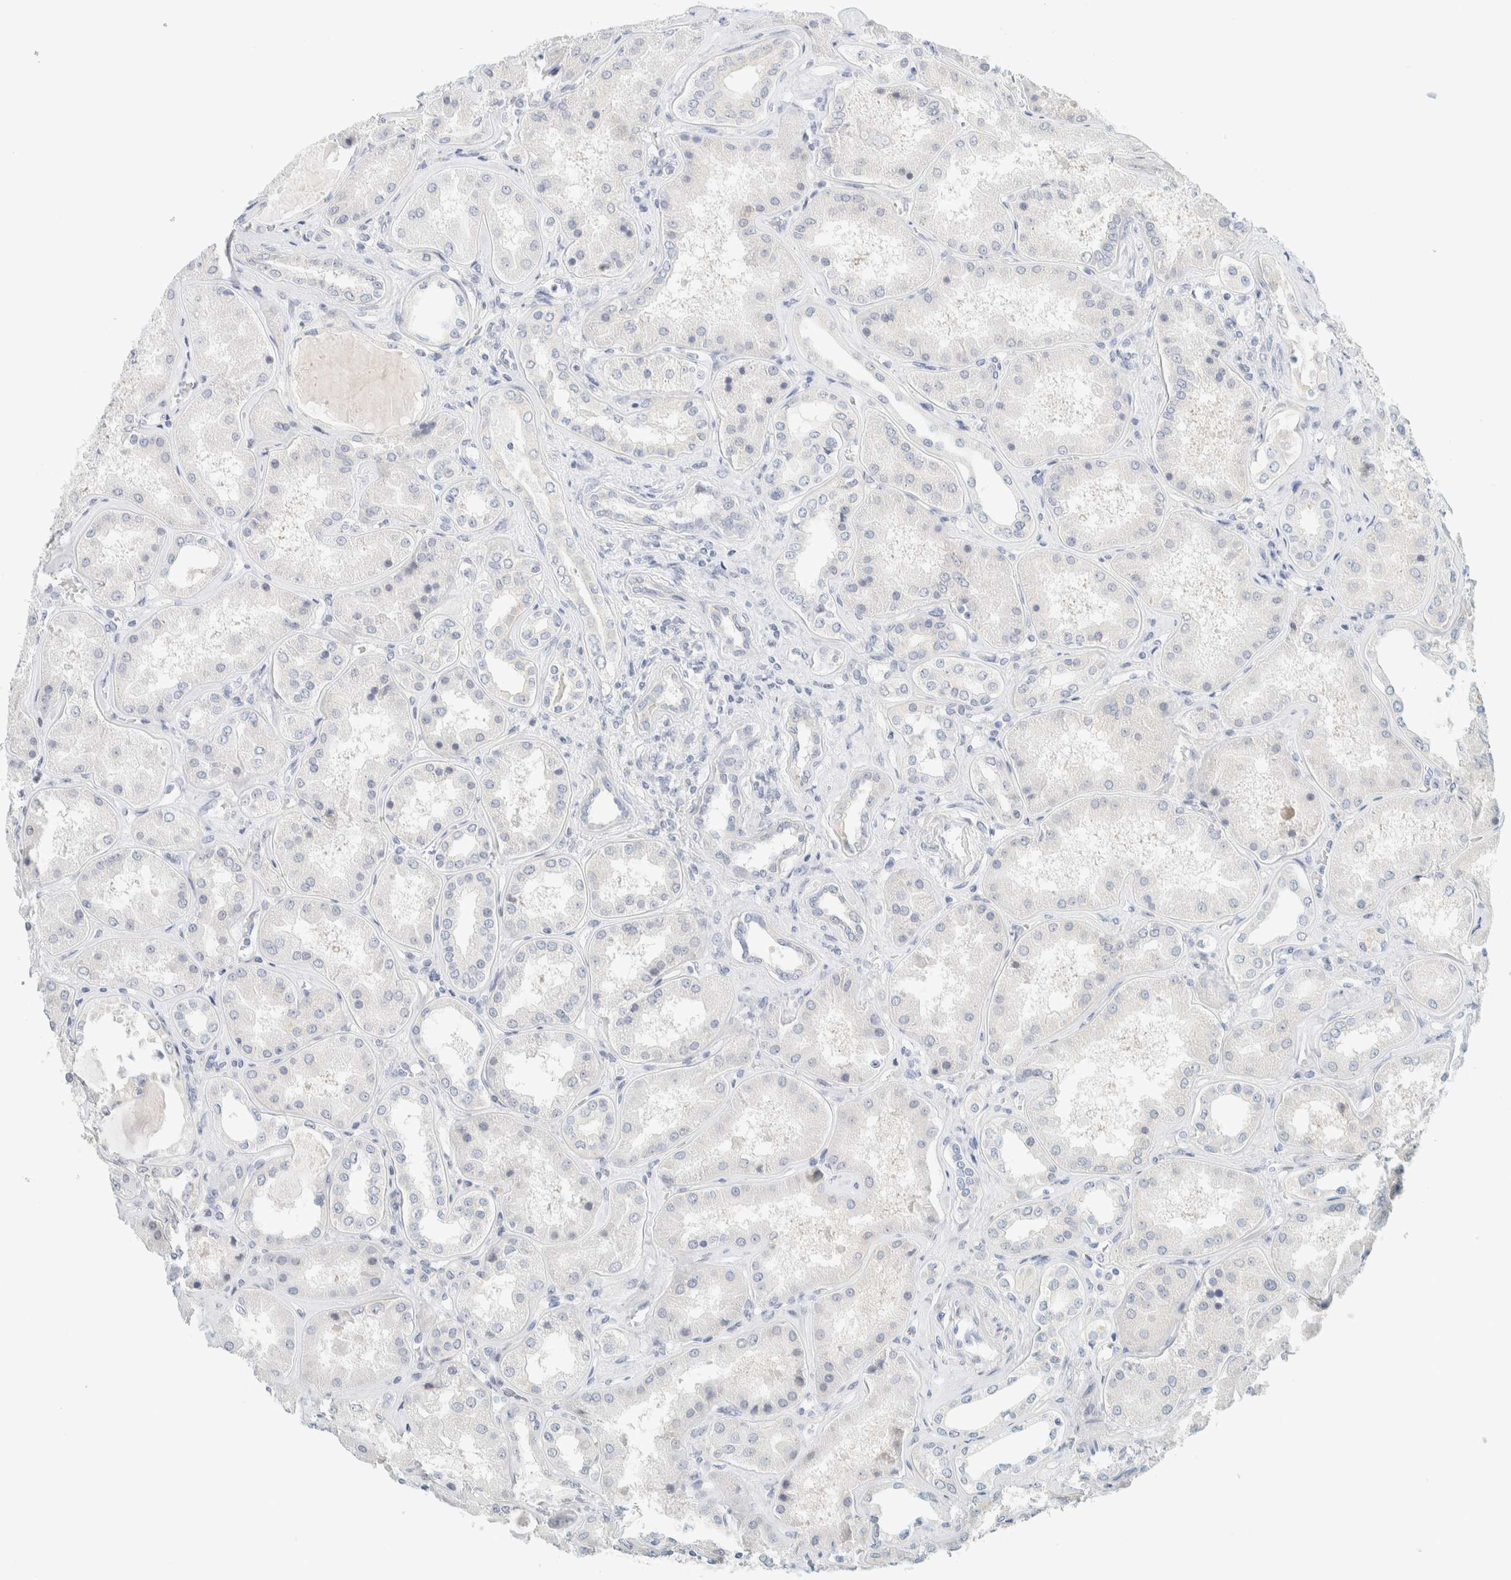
{"staining": {"intensity": "negative", "quantity": "none", "location": "none"}, "tissue": "kidney", "cell_type": "Cells in glomeruli", "image_type": "normal", "snomed": [{"axis": "morphology", "description": "Normal tissue, NOS"}, {"axis": "topography", "description": "Kidney"}], "caption": "Protein analysis of normal kidney demonstrates no significant expression in cells in glomeruli. Nuclei are stained in blue.", "gene": "AARSD1", "patient": {"sex": "female", "age": 56}}